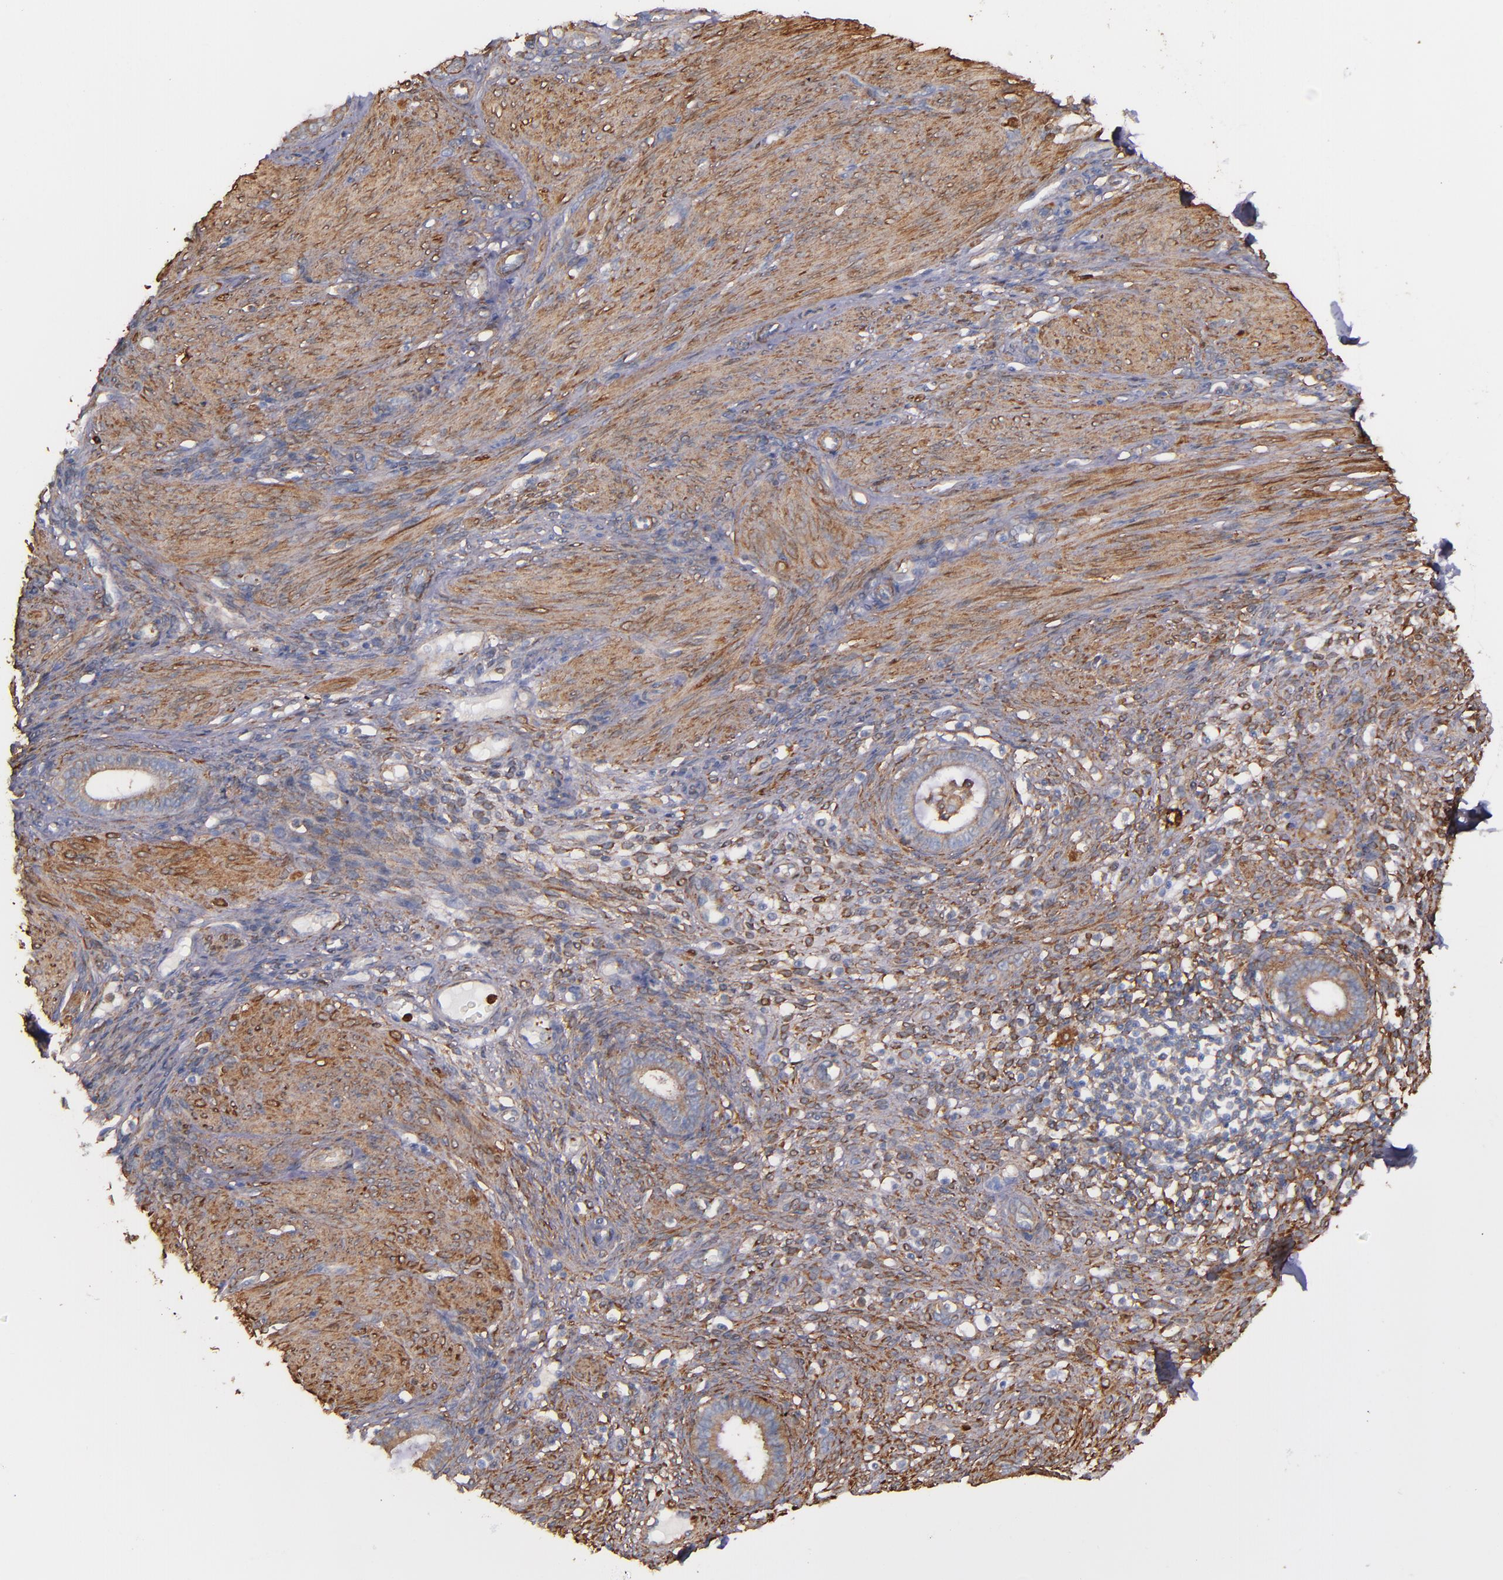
{"staining": {"intensity": "moderate", "quantity": "25%-75%", "location": "cytoplasmic/membranous"}, "tissue": "endometrium", "cell_type": "Cells in endometrial stroma", "image_type": "normal", "snomed": [{"axis": "morphology", "description": "Normal tissue, NOS"}, {"axis": "topography", "description": "Endometrium"}], "caption": "Endometrium stained with DAB immunohistochemistry (IHC) shows medium levels of moderate cytoplasmic/membranous positivity in about 25%-75% of cells in endometrial stroma. The staining is performed using DAB (3,3'-diaminobenzidine) brown chromogen to label protein expression. The nuclei are counter-stained blue using hematoxylin.", "gene": "VCL", "patient": {"sex": "female", "age": 72}}